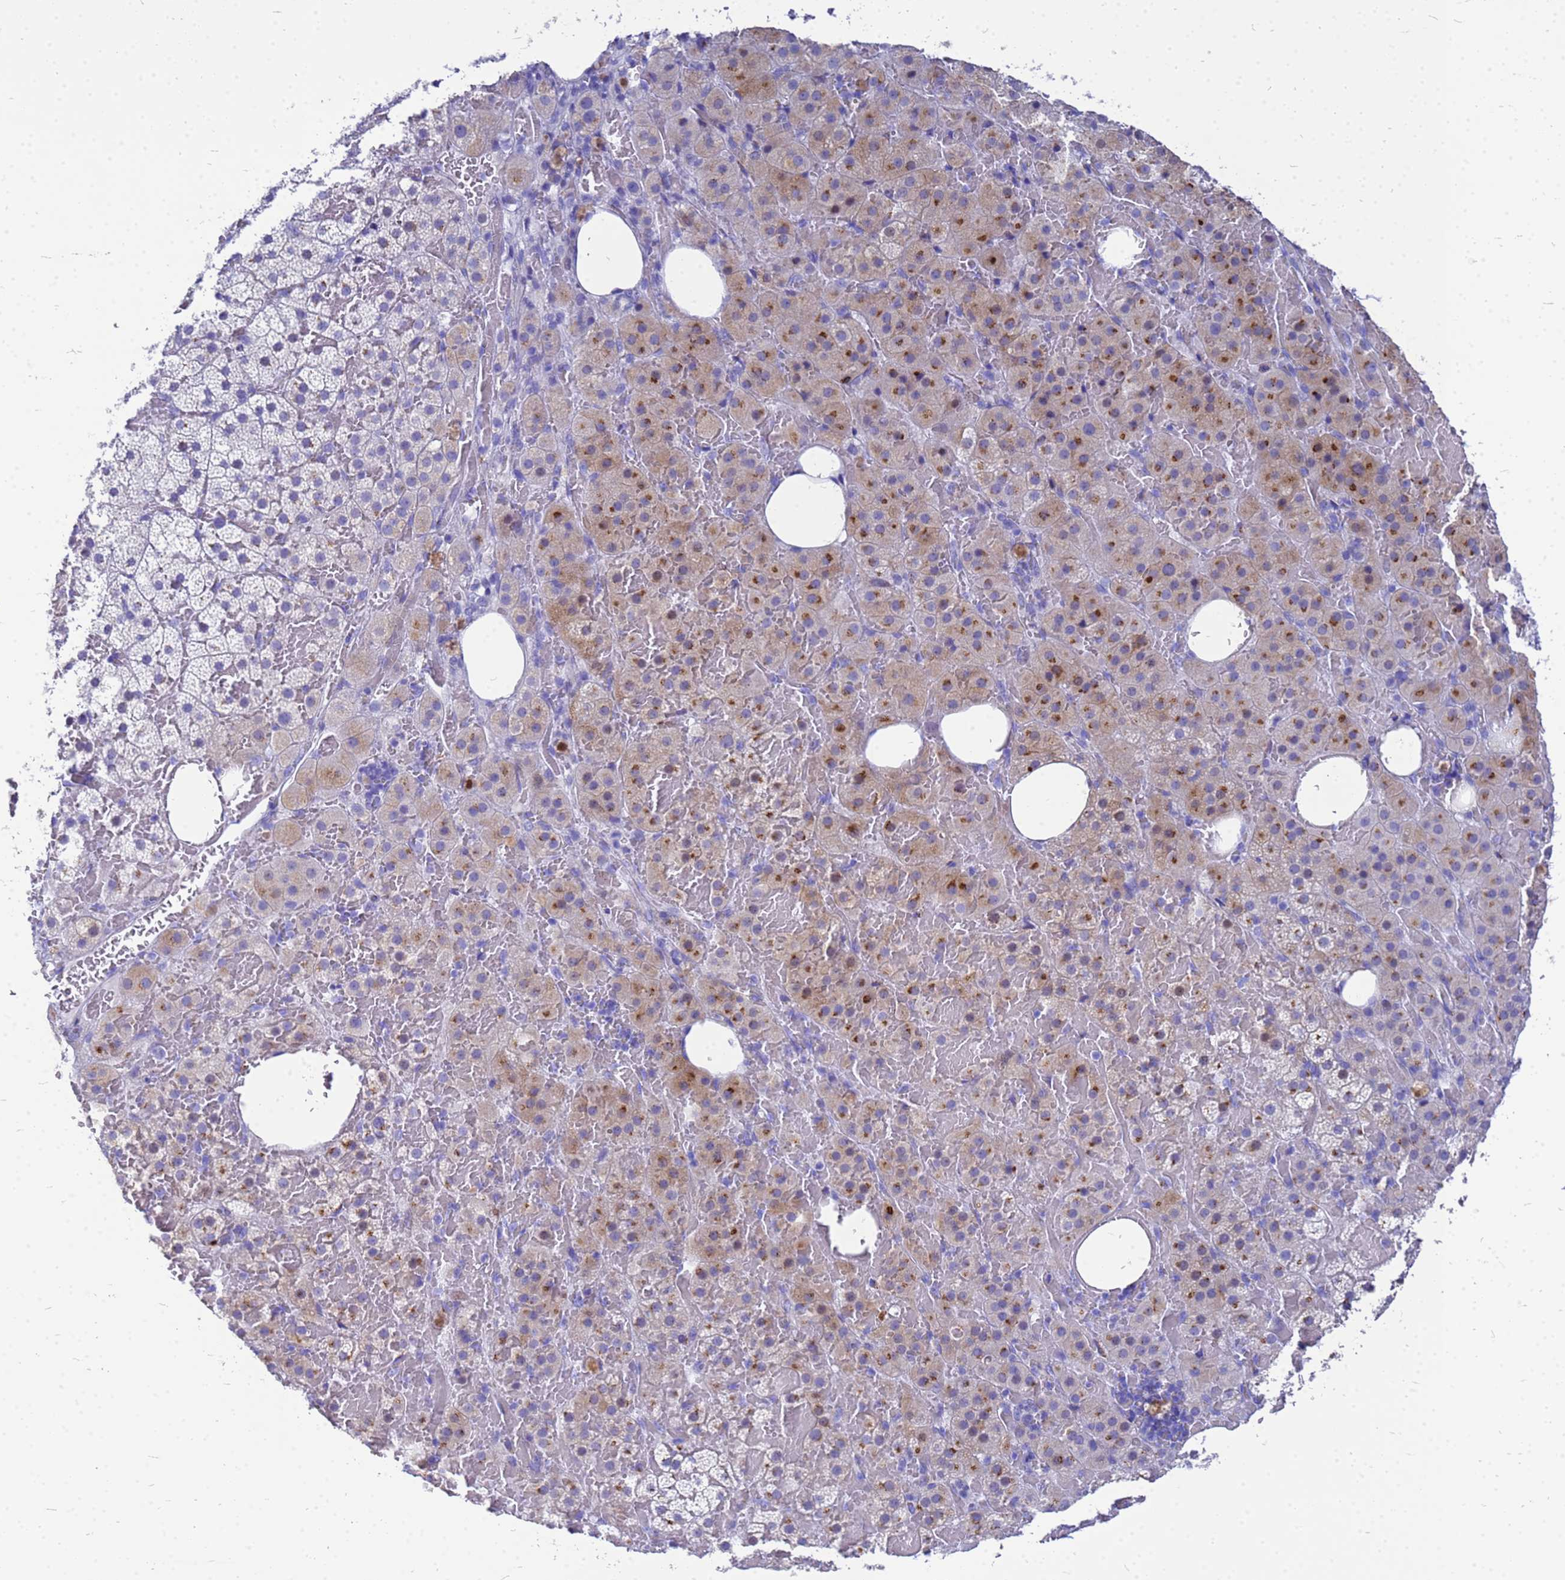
{"staining": {"intensity": "strong", "quantity": "<25%", "location": "cytoplasmic/membranous"}, "tissue": "adrenal gland", "cell_type": "Glandular cells", "image_type": "normal", "snomed": [{"axis": "morphology", "description": "Normal tissue, NOS"}, {"axis": "topography", "description": "Adrenal gland"}], "caption": "Adrenal gland was stained to show a protein in brown. There is medium levels of strong cytoplasmic/membranous positivity in about <25% of glandular cells. The protein of interest is shown in brown color, while the nuclei are stained blue.", "gene": "OR52E2", "patient": {"sex": "female", "age": 59}}